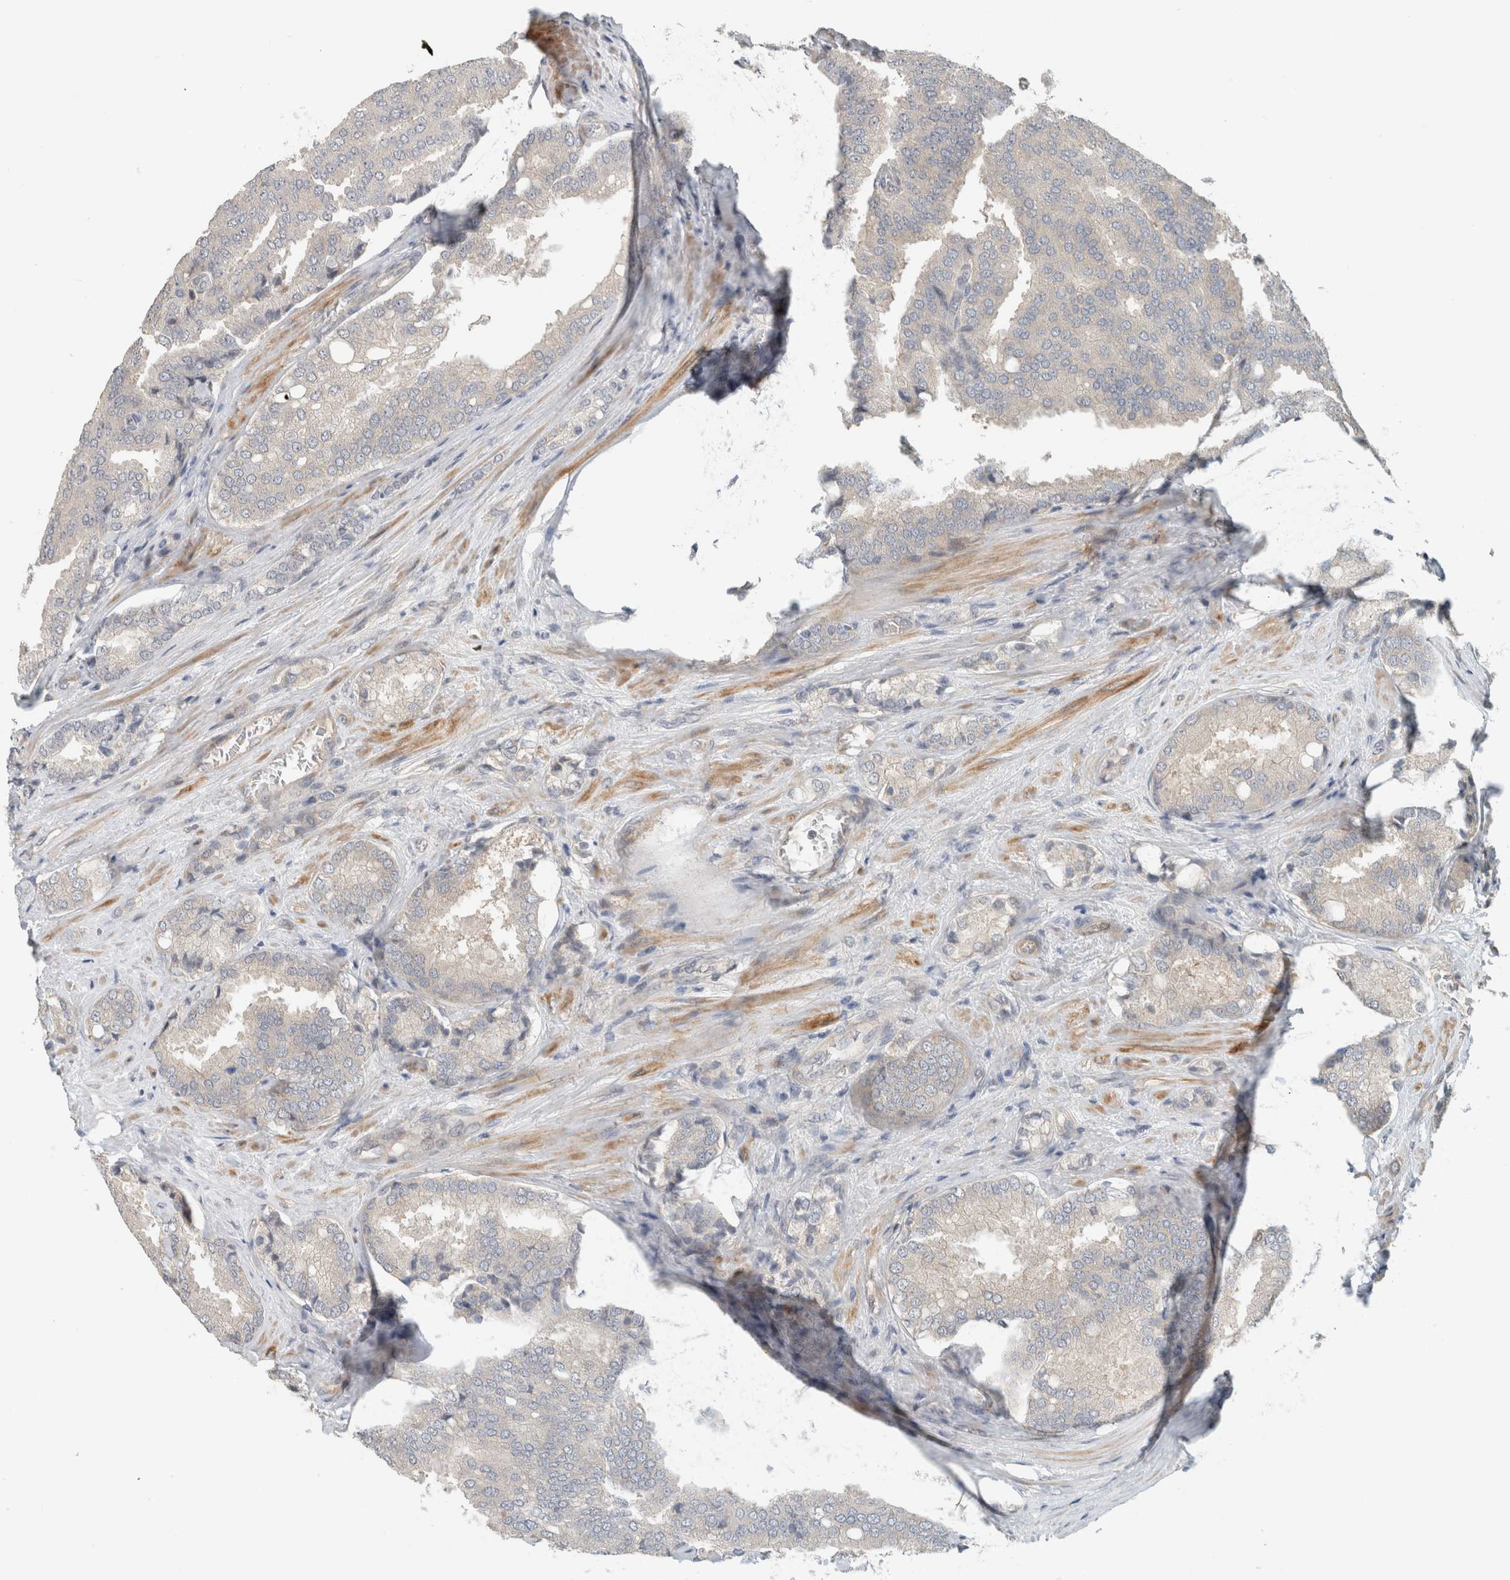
{"staining": {"intensity": "negative", "quantity": "none", "location": "none"}, "tissue": "prostate cancer", "cell_type": "Tumor cells", "image_type": "cancer", "snomed": [{"axis": "morphology", "description": "Adenocarcinoma, High grade"}, {"axis": "topography", "description": "Prostate"}], "caption": "Immunohistochemistry (IHC) micrograph of neoplastic tissue: prostate cancer (high-grade adenocarcinoma) stained with DAB shows no significant protein staining in tumor cells.", "gene": "ERCC6L2", "patient": {"sex": "male", "age": 50}}